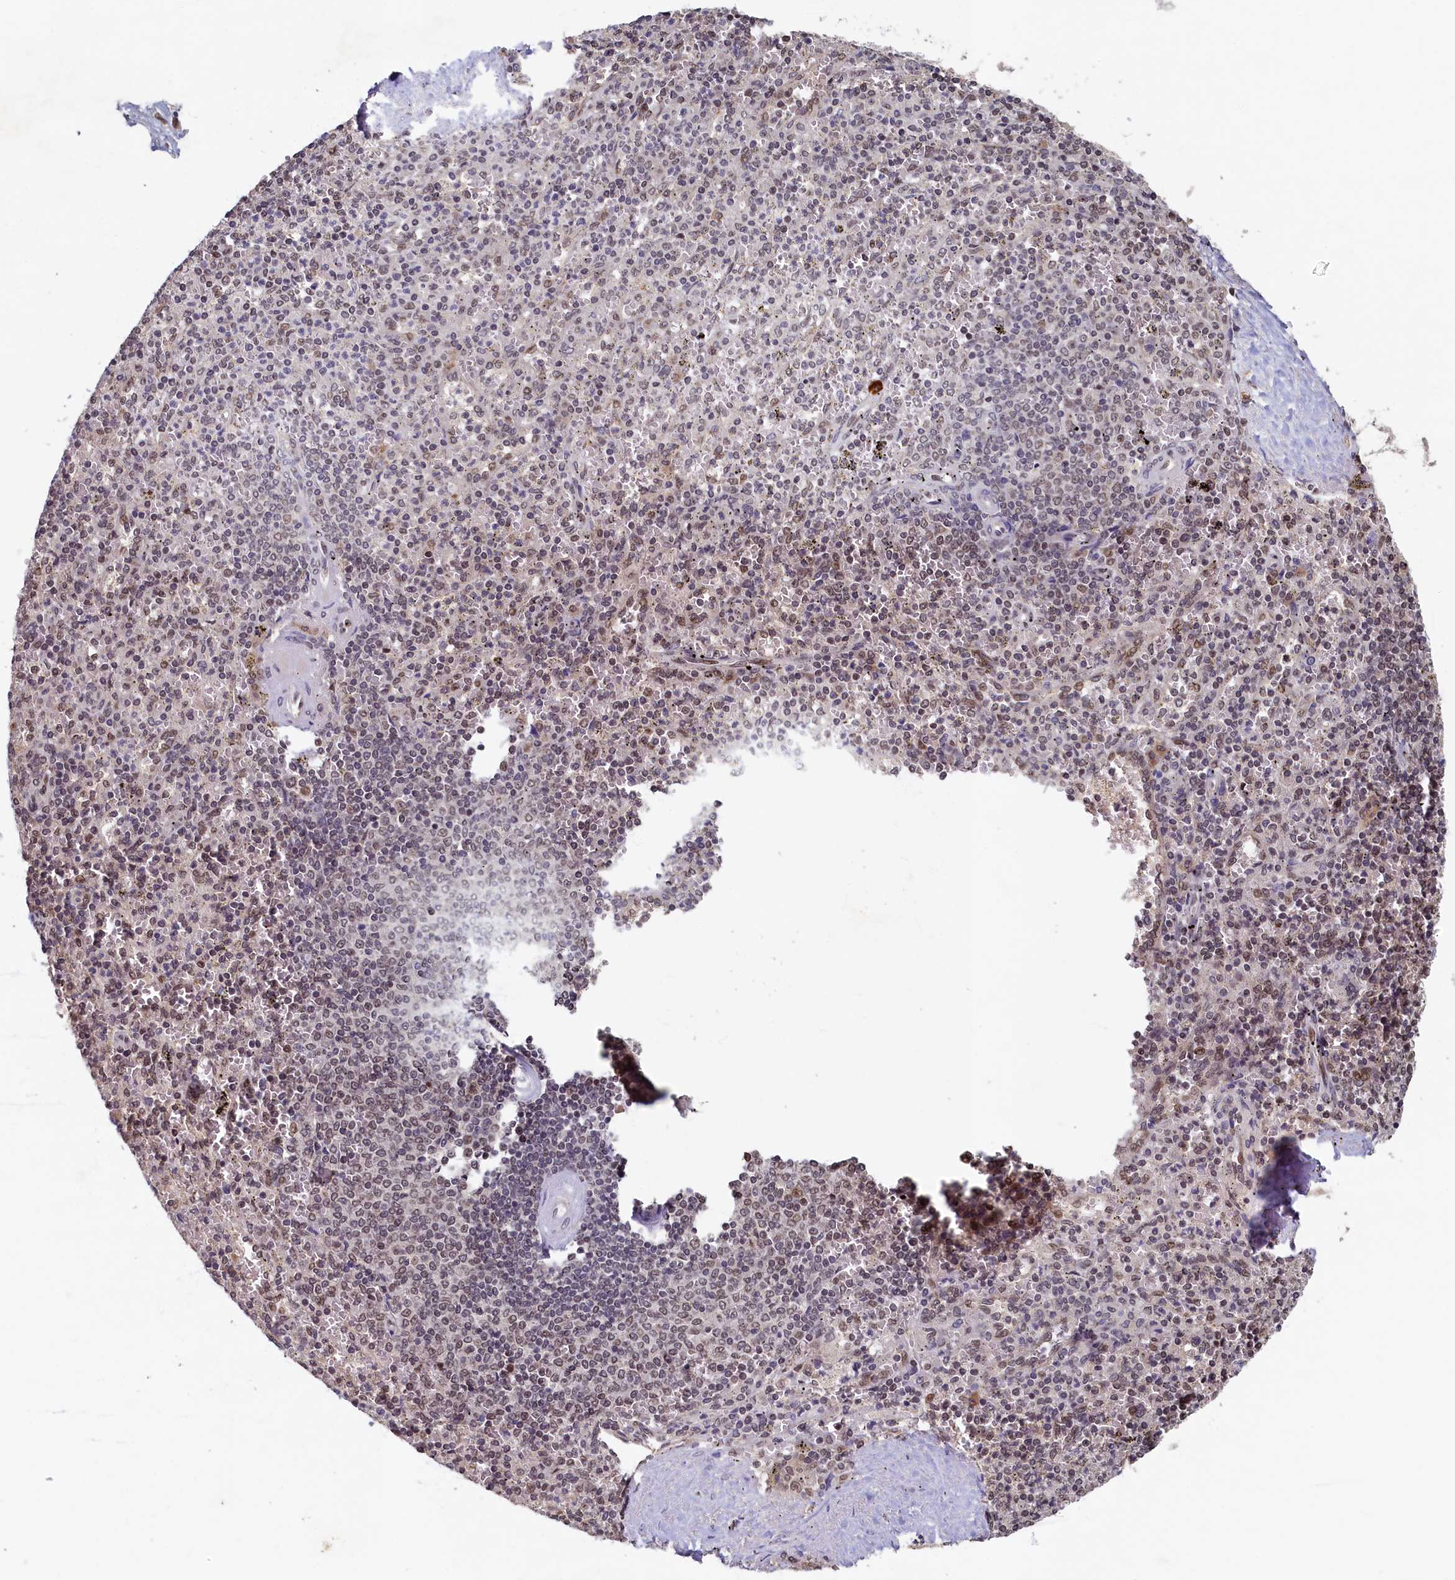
{"staining": {"intensity": "moderate", "quantity": "25%-75%", "location": "nuclear"}, "tissue": "spleen", "cell_type": "Cells in red pulp", "image_type": "normal", "snomed": [{"axis": "morphology", "description": "Normal tissue, NOS"}, {"axis": "topography", "description": "Spleen"}], "caption": "Immunohistochemistry (IHC) photomicrograph of unremarkable spleen: spleen stained using immunohistochemistry shows medium levels of moderate protein expression localized specifically in the nuclear of cells in red pulp, appearing as a nuclear brown color.", "gene": "CKAP2L", "patient": {"sex": "male", "age": 82}}